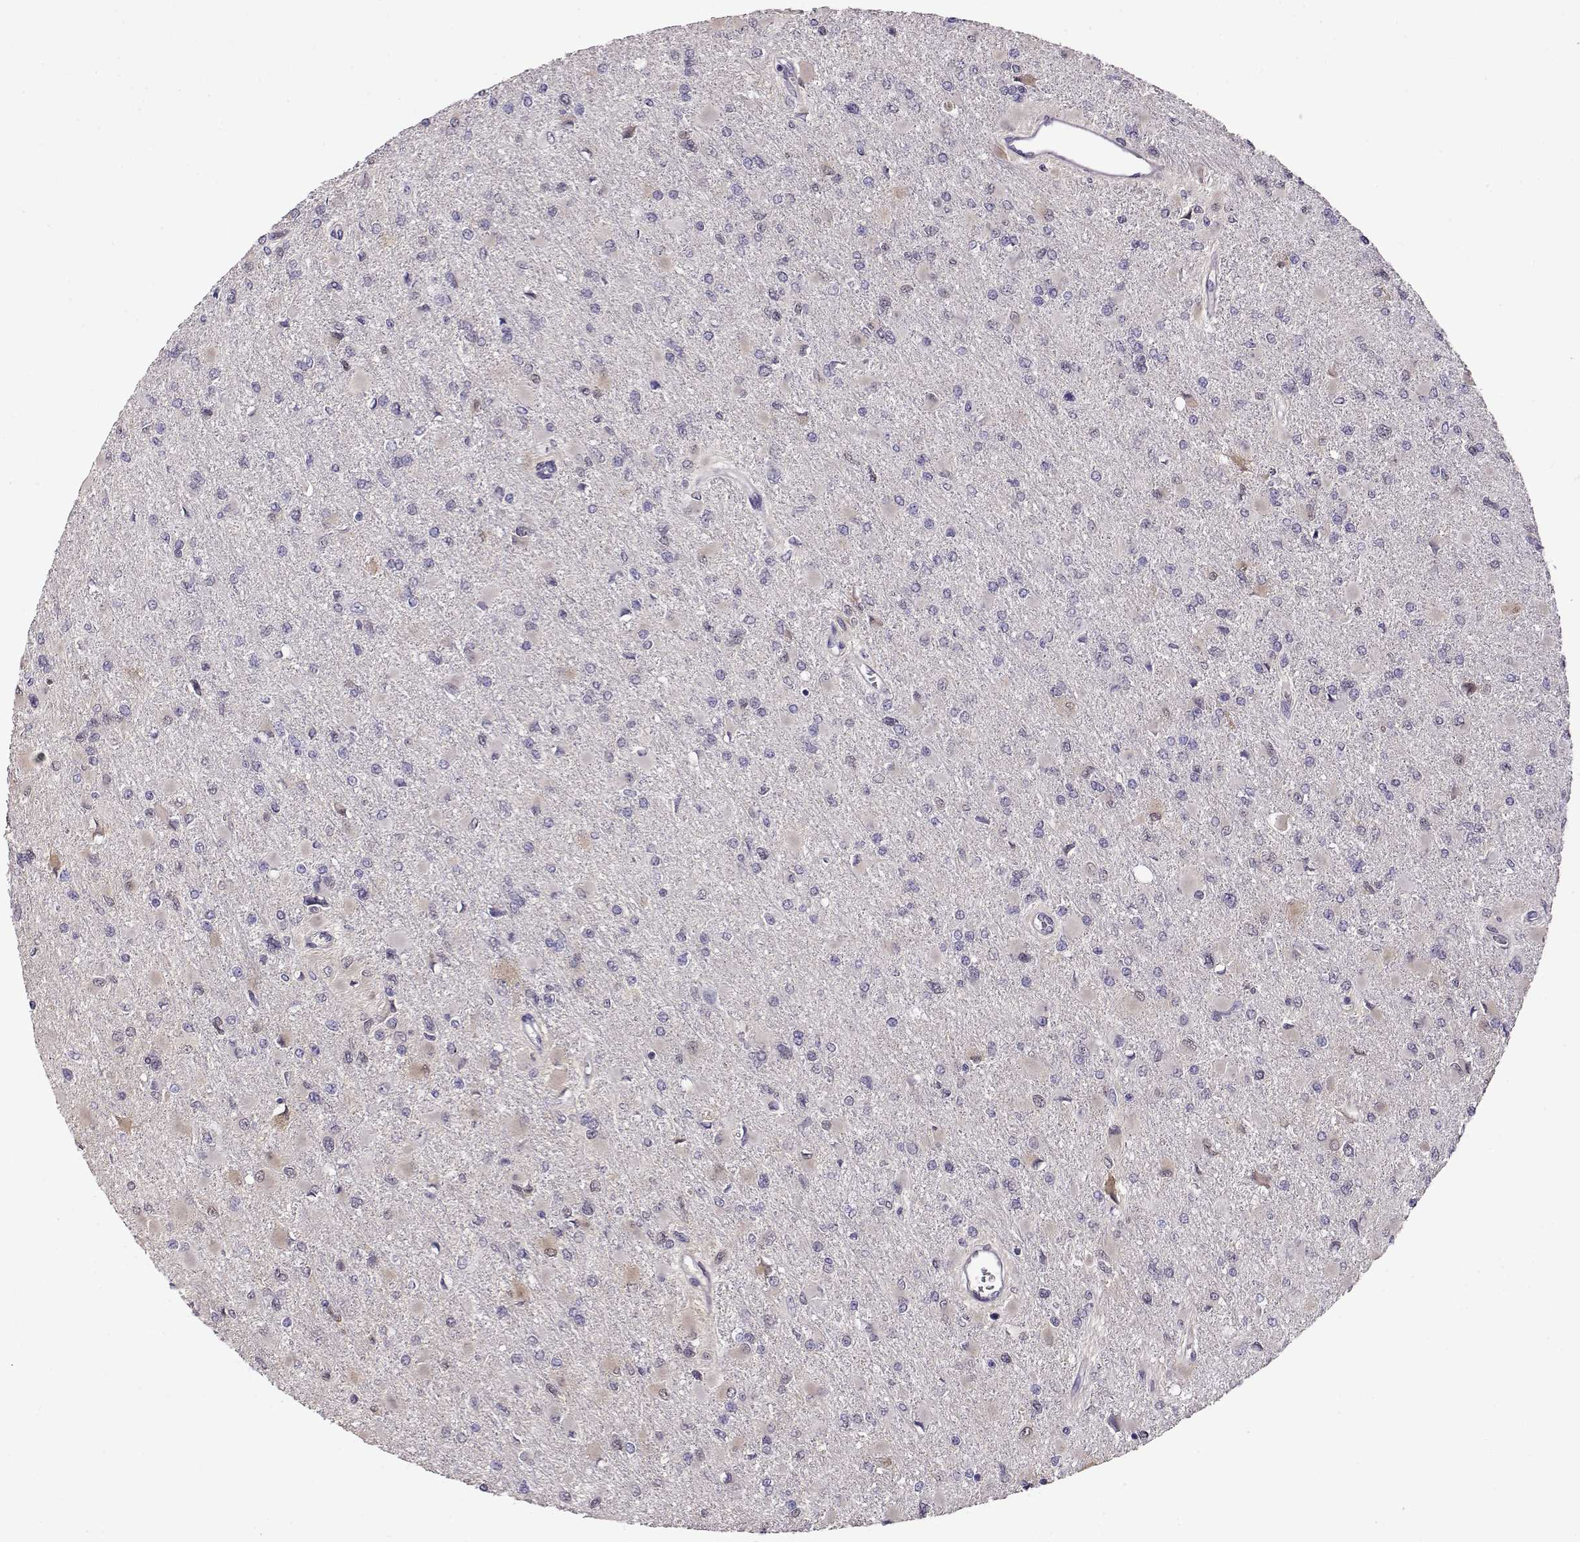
{"staining": {"intensity": "negative", "quantity": "none", "location": "none"}, "tissue": "glioma", "cell_type": "Tumor cells", "image_type": "cancer", "snomed": [{"axis": "morphology", "description": "Glioma, malignant, High grade"}, {"axis": "topography", "description": "Cerebral cortex"}], "caption": "Immunohistochemistry photomicrograph of human glioma stained for a protein (brown), which shows no positivity in tumor cells.", "gene": "CCR8", "patient": {"sex": "female", "age": 36}}